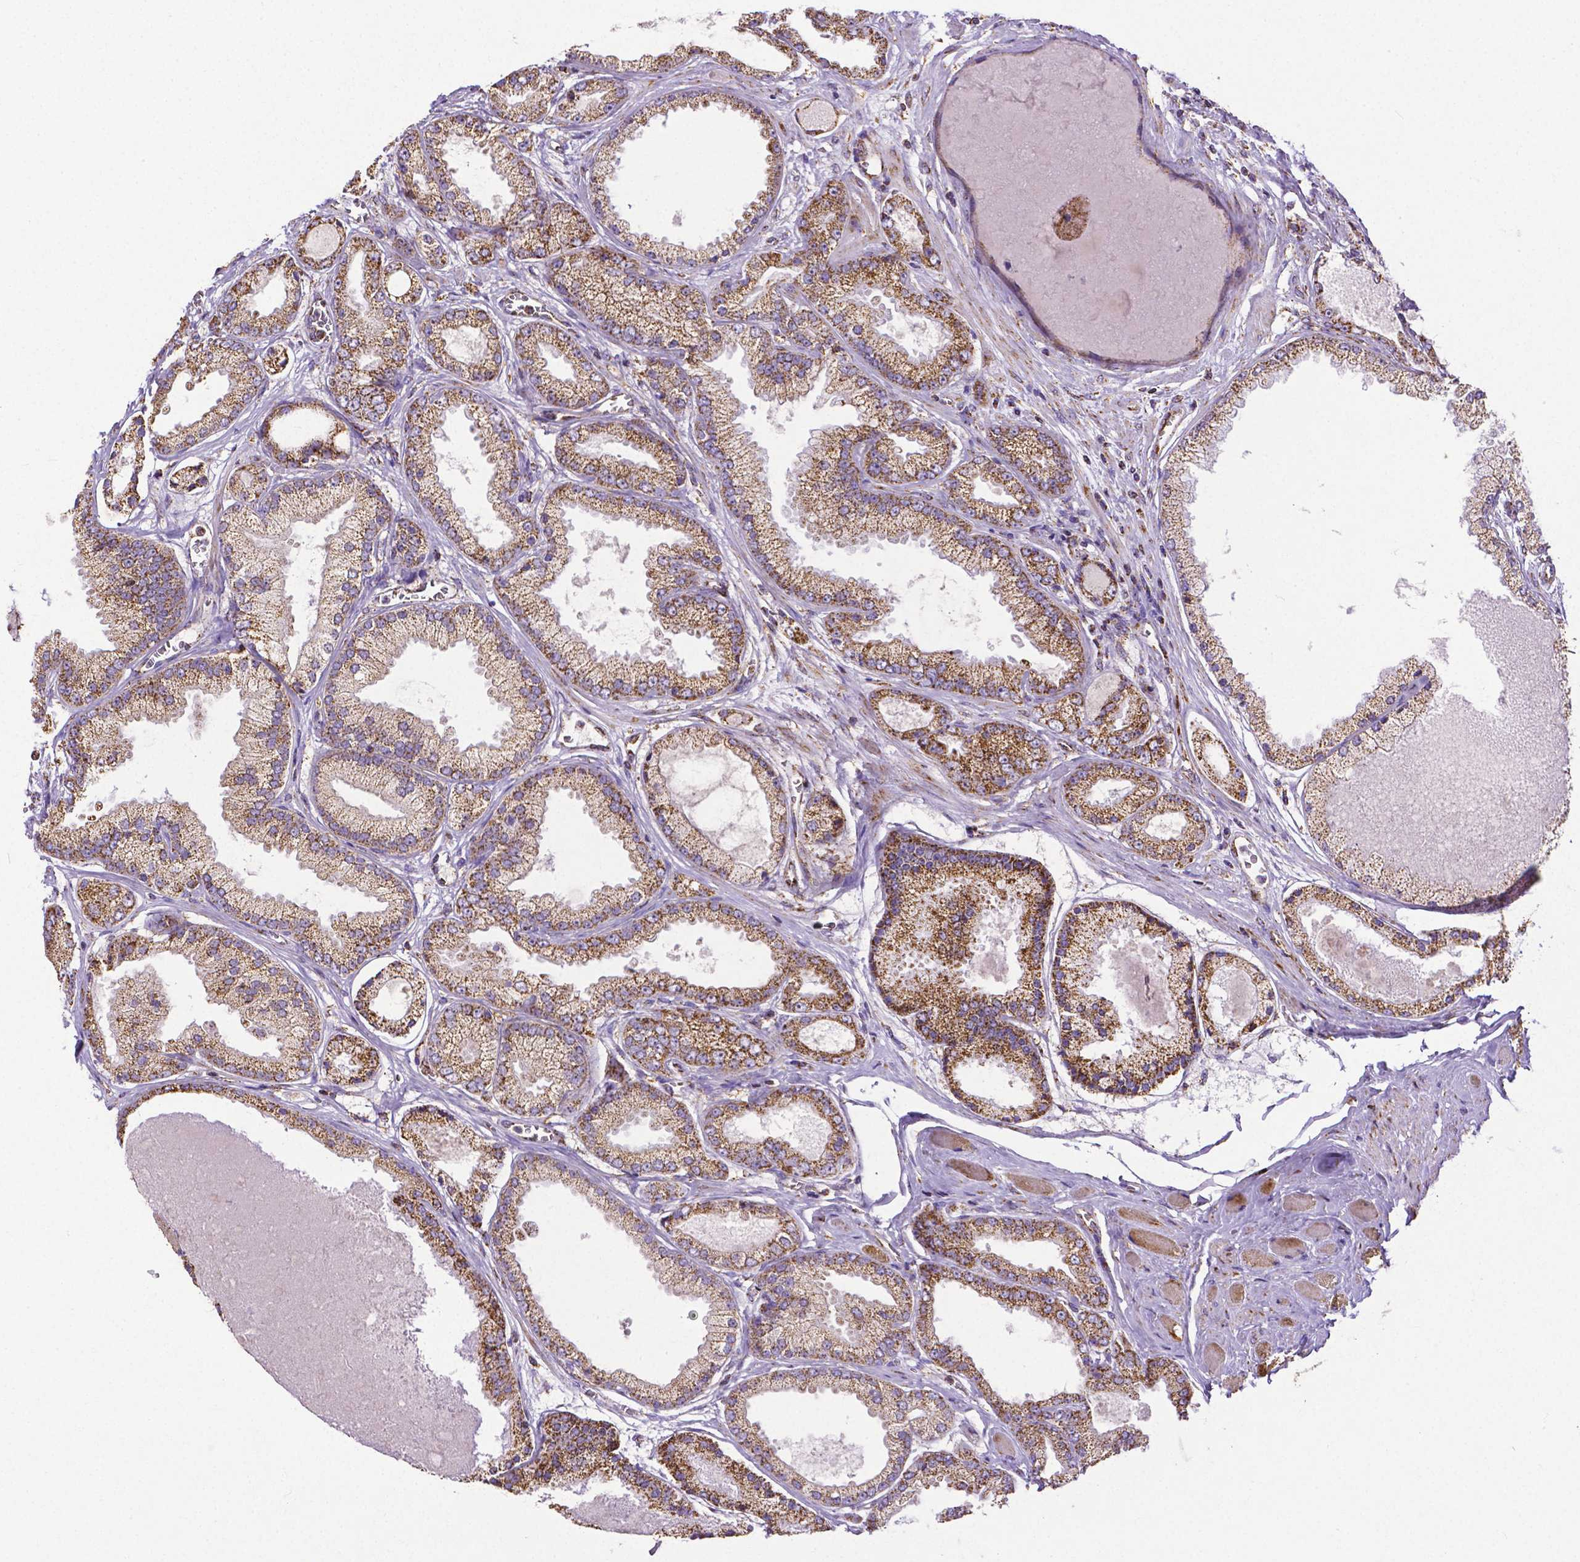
{"staining": {"intensity": "moderate", "quantity": ">75%", "location": "cytoplasmic/membranous"}, "tissue": "prostate cancer", "cell_type": "Tumor cells", "image_type": "cancer", "snomed": [{"axis": "morphology", "description": "Adenocarcinoma, High grade"}, {"axis": "topography", "description": "Prostate"}], "caption": "Immunohistochemistry of human prostate cancer shows medium levels of moderate cytoplasmic/membranous expression in about >75% of tumor cells. (DAB (3,3'-diaminobenzidine) IHC with brightfield microscopy, high magnification).", "gene": "MACC1", "patient": {"sex": "male", "age": 67}}